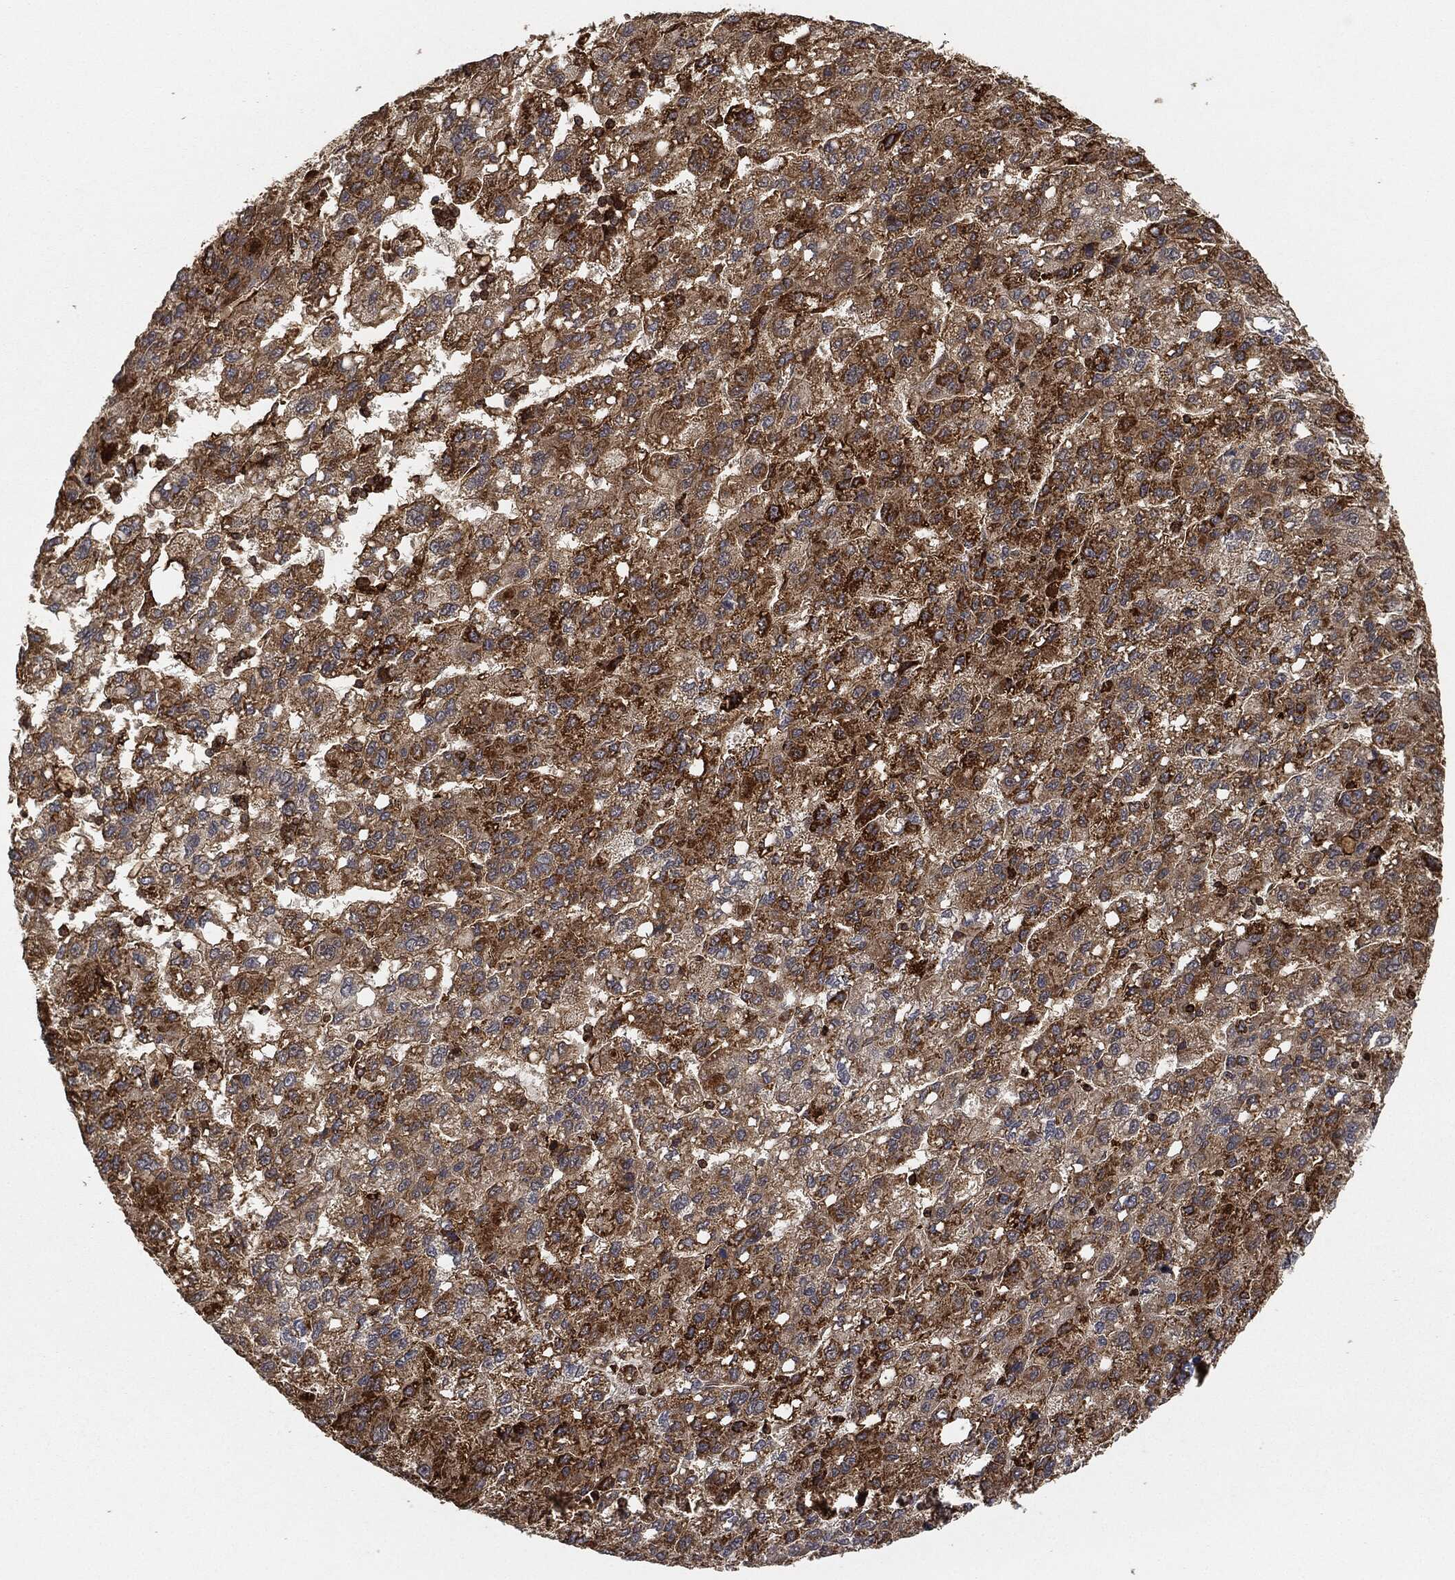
{"staining": {"intensity": "strong", "quantity": "25%-75%", "location": "cytoplasmic/membranous"}, "tissue": "liver cancer", "cell_type": "Tumor cells", "image_type": "cancer", "snomed": [{"axis": "morphology", "description": "Carcinoma, Hepatocellular, NOS"}, {"axis": "topography", "description": "Liver"}], "caption": "Immunohistochemistry (IHC) (DAB (3,3'-diaminobenzidine)) staining of liver cancer reveals strong cytoplasmic/membranous protein staining in about 25%-75% of tumor cells. (DAB IHC with brightfield microscopy, high magnification).", "gene": "TPT1", "patient": {"sex": "female", "age": 82}}